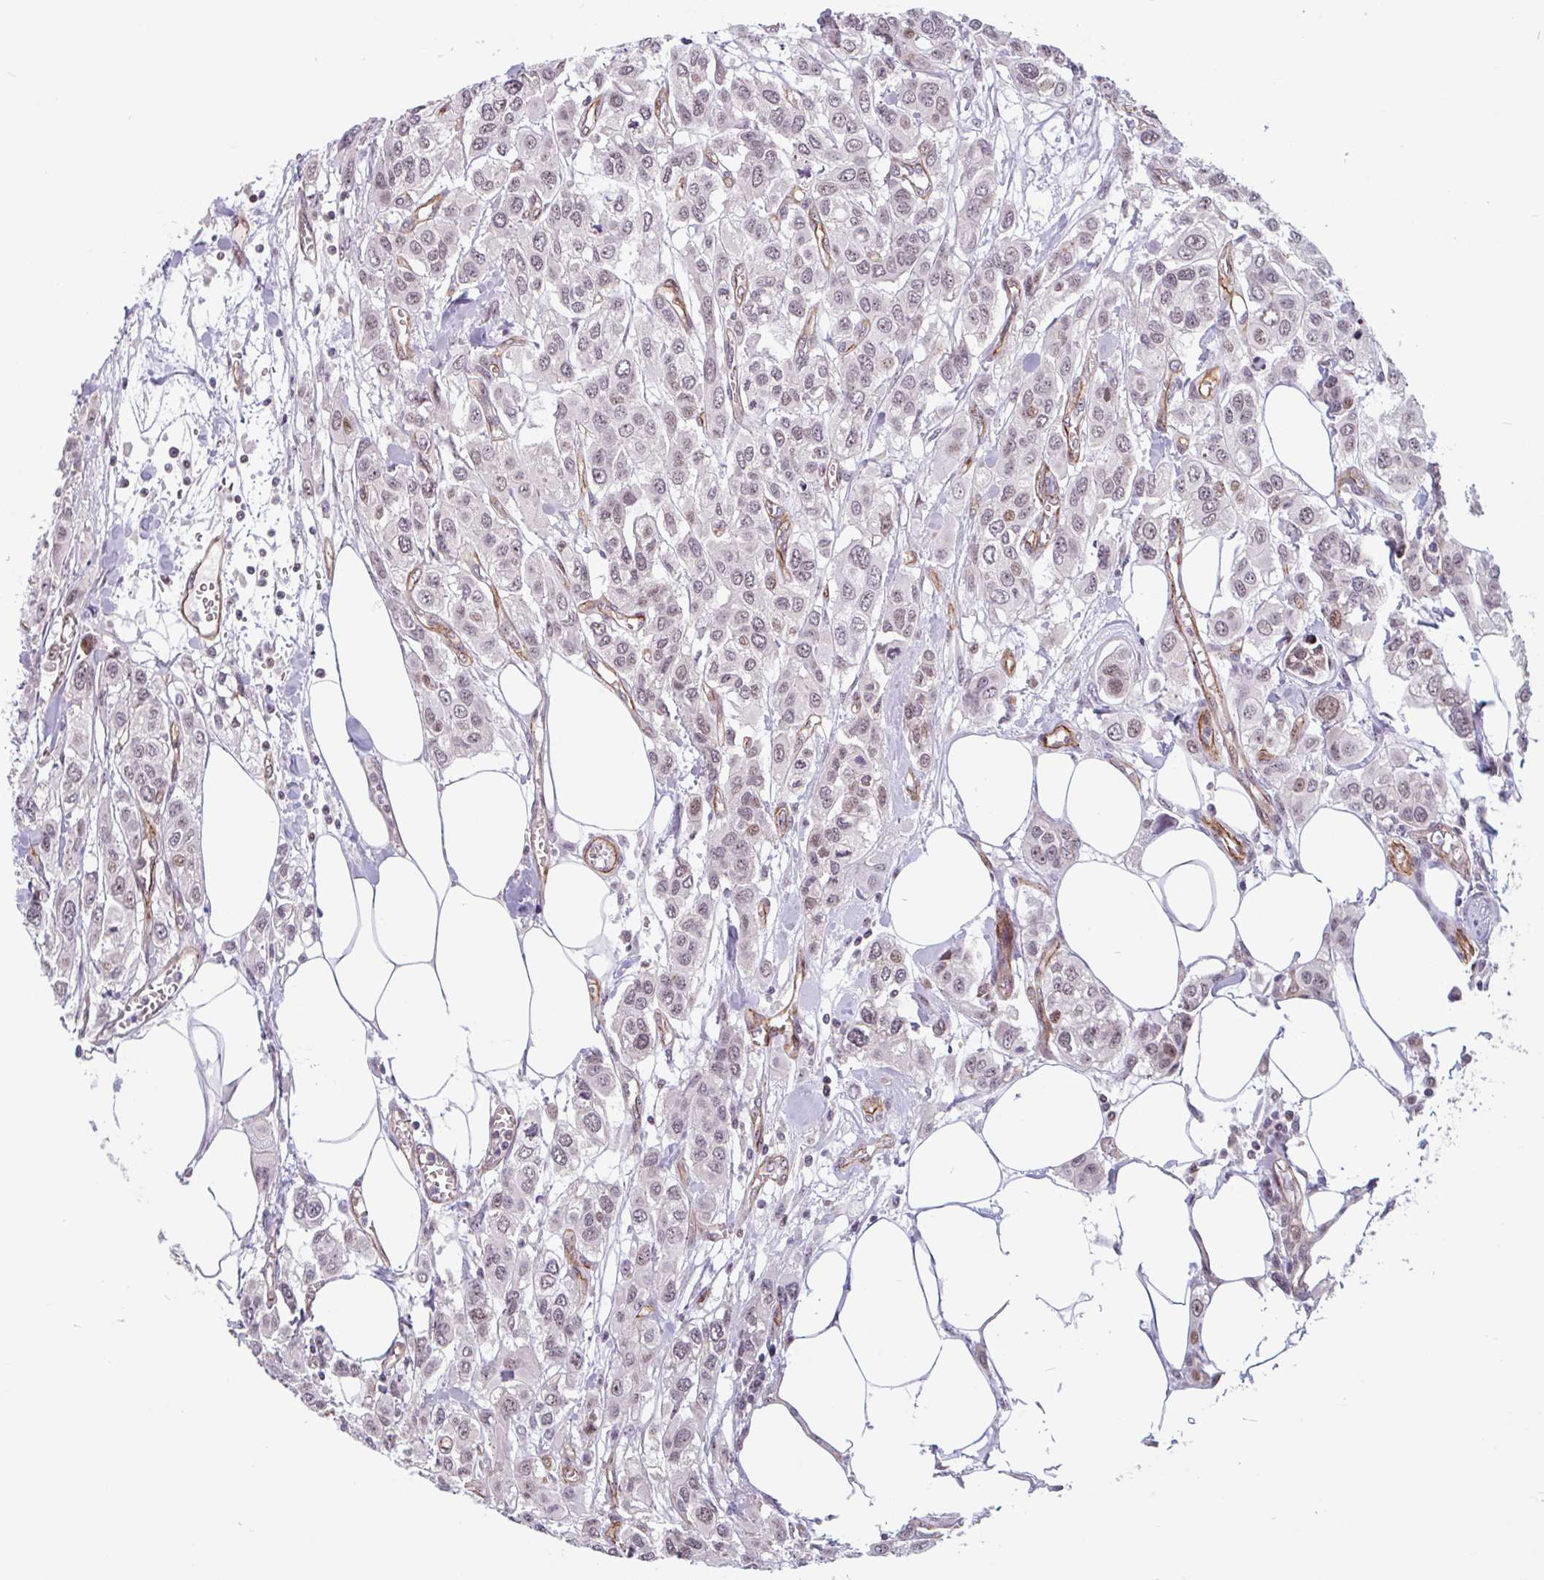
{"staining": {"intensity": "moderate", "quantity": "<25%", "location": "nuclear"}, "tissue": "urothelial cancer", "cell_type": "Tumor cells", "image_type": "cancer", "snomed": [{"axis": "morphology", "description": "Urothelial carcinoma, High grade"}, {"axis": "topography", "description": "Urinary bladder"}], "caption": "Tumor cells display low levels of moderate nuclear expression in about <25% of cells in urothelial cancer. The staining is performed using DAB (3,3'-diaminobenzidine) brown chromogen to label protein expression. The nuclei are counter-stained blue using hematoxylin.", "gene": "ZNF689", "patient": {"sex": "male", "age": 67}}